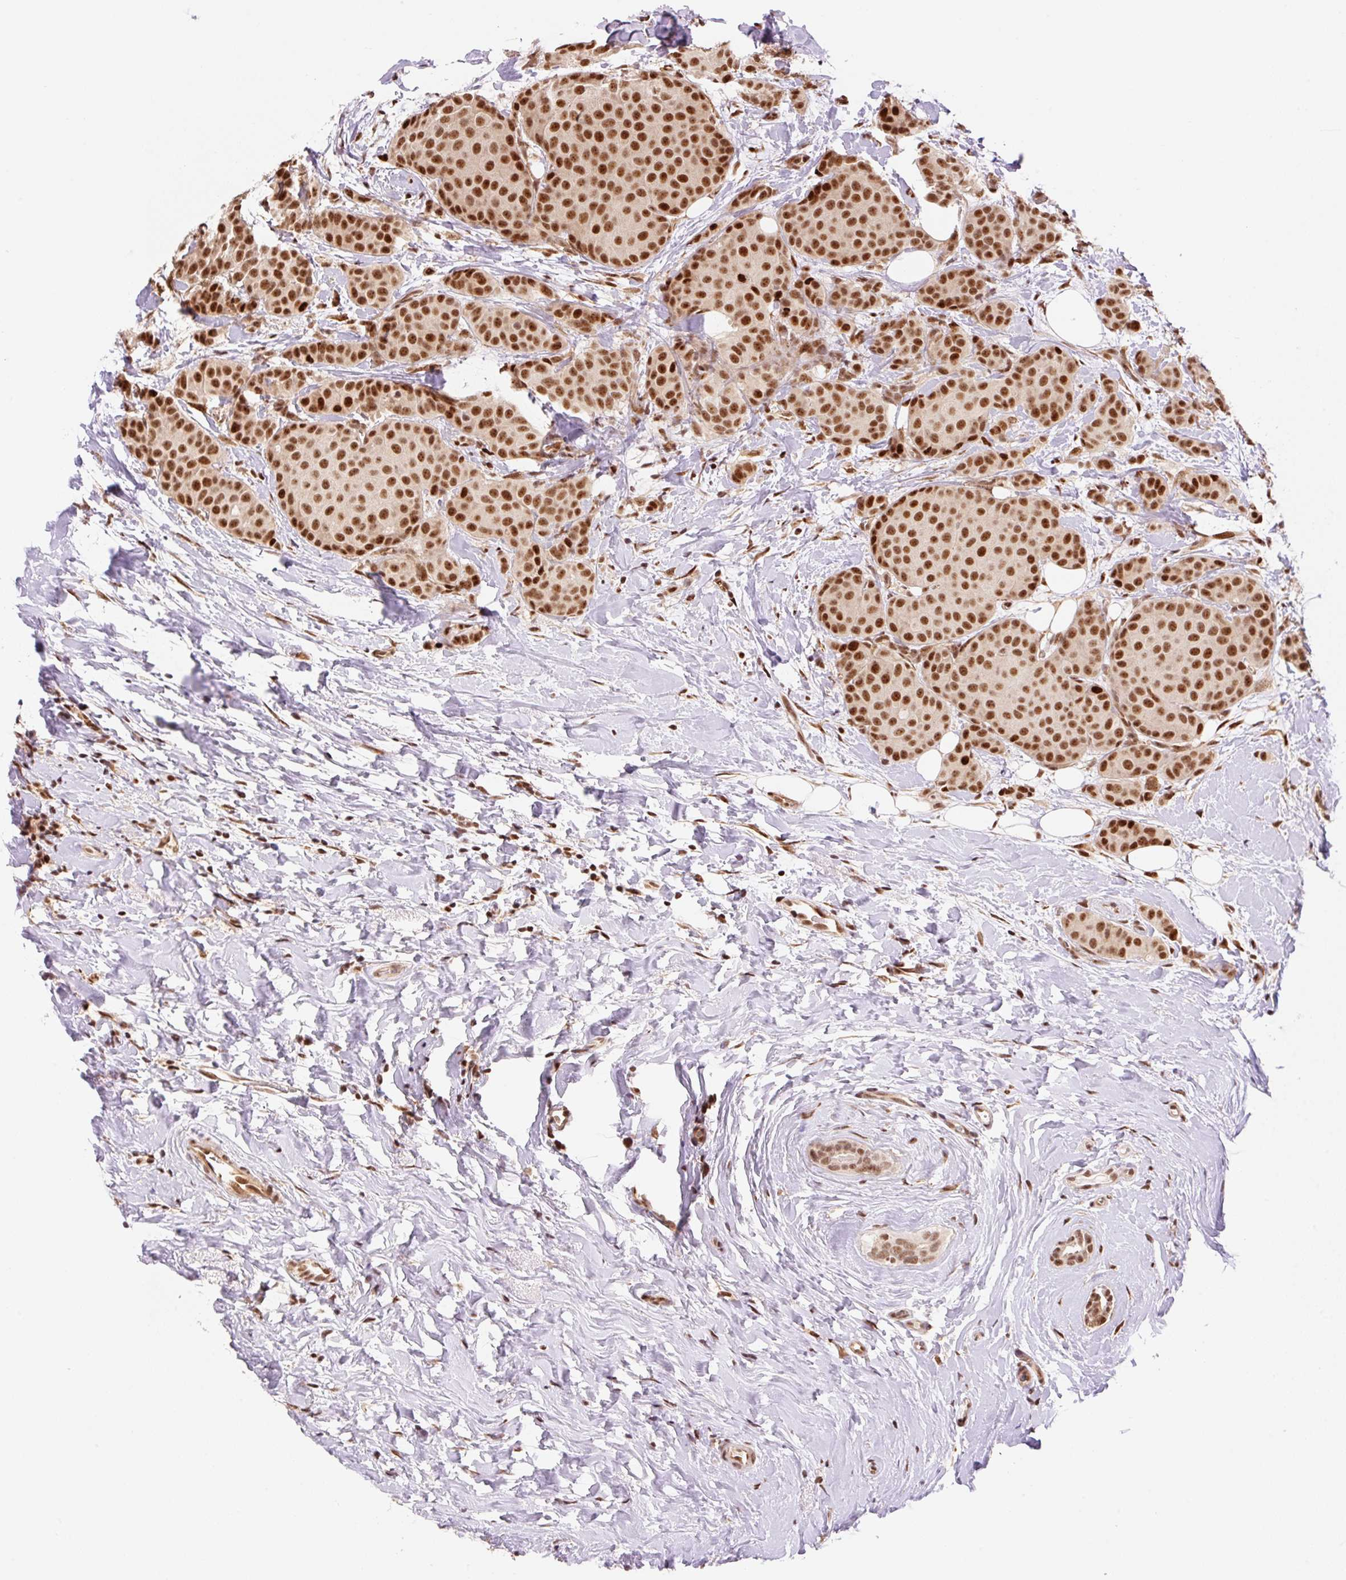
{"staining": {"intensity": "strong", "quantity": ">75%", "location": "nuclear"}, "tissue": "breast cancer", "cell_type": "Tumor cells", "image_type": "cancer", "snomed": [{"axis": "morphology", "description": "Duct carcinoma"}, {"axis": "topography", "description": "Breast"}], "caption": "Immunohistochemistry micrograph of human breast intraductal carcinoma stained for a protein (brown), which exhibits high levels of strong nuclear staining in about >75% of tumor cells.", "gene": "INTS8", "patient": {"sex": "female", "age": 70}}